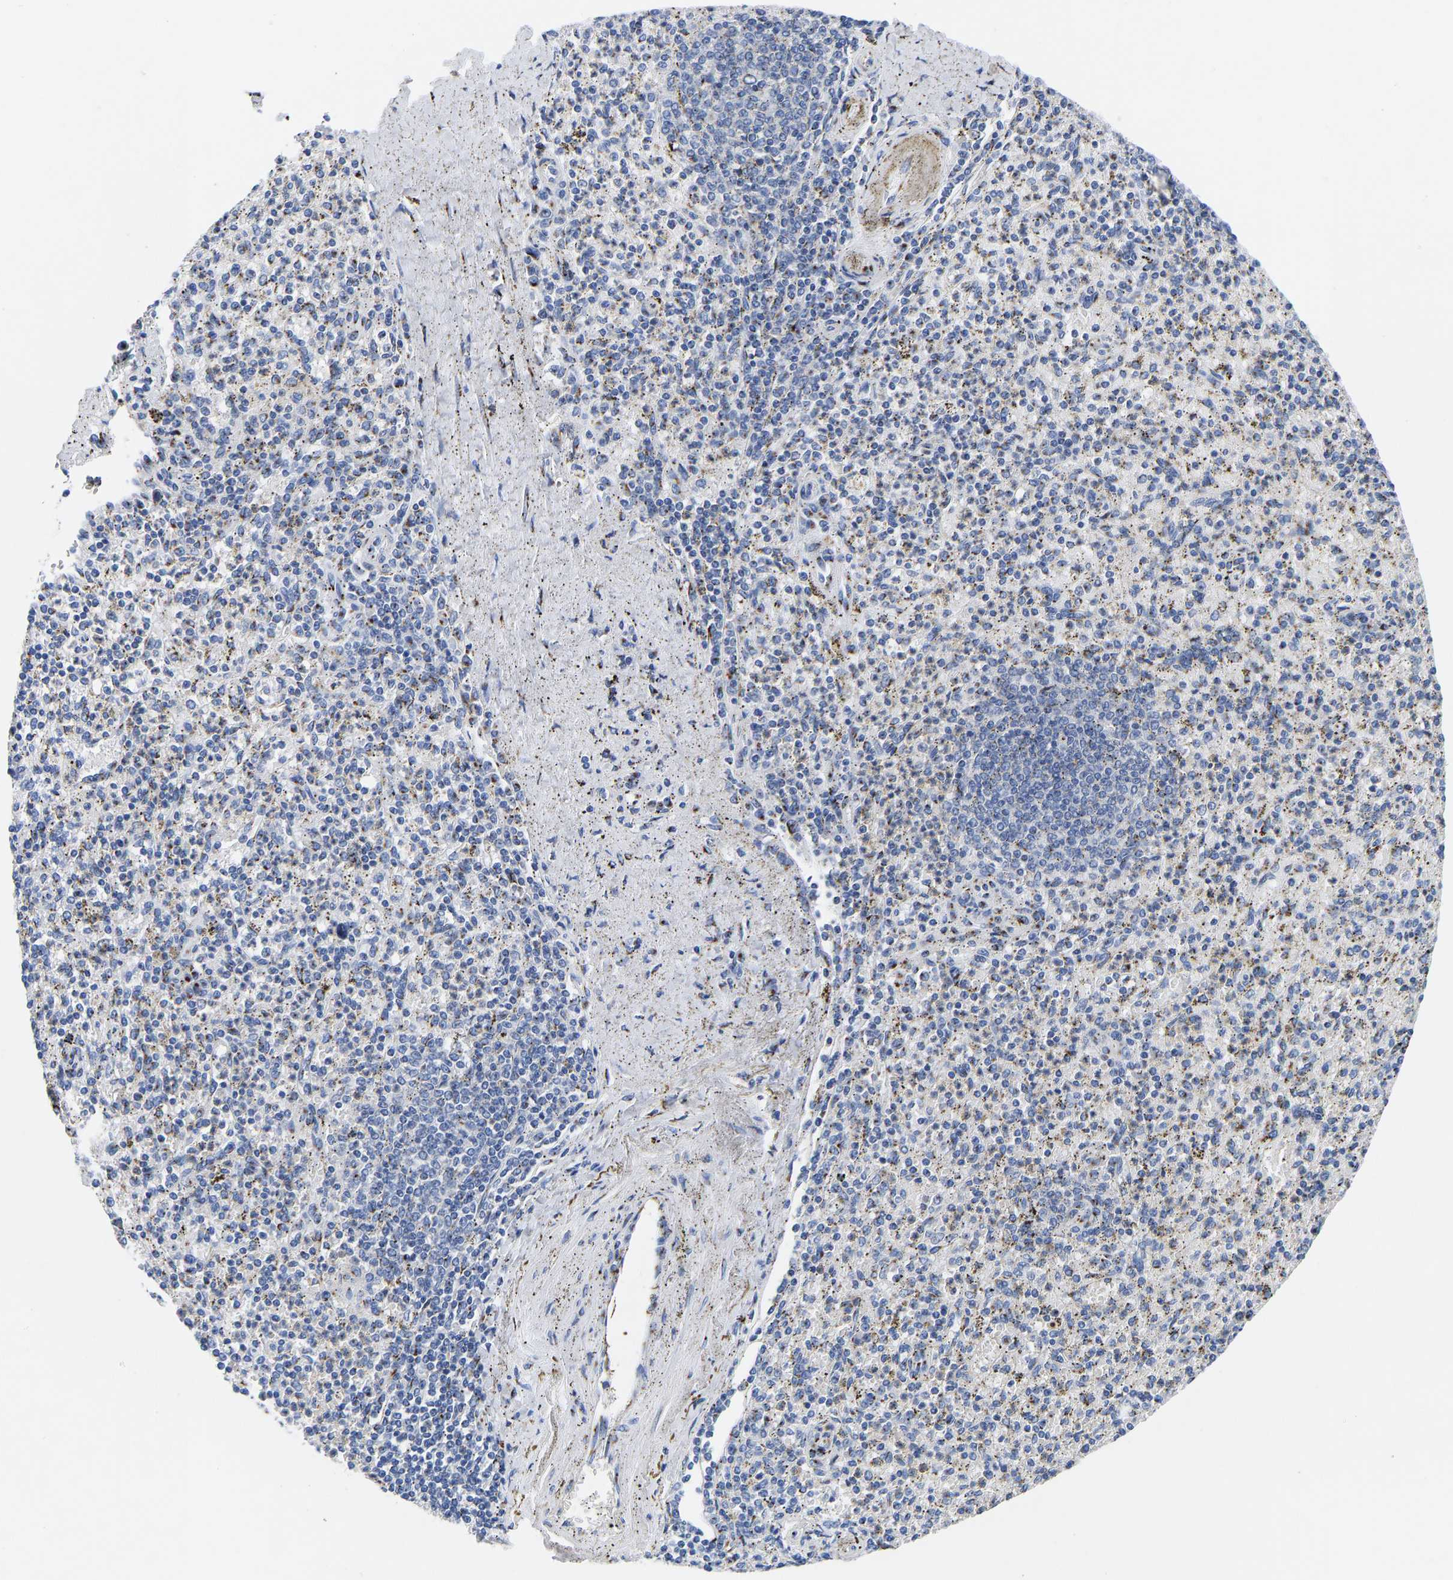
{"staining": {"intensity": "moderate", "quantity": "25%-75%", "location": "cytoplasmic/membranous"}, "tissue": "spleen", "cell_type": "Cells in red pulp", "image_type": "normal", "snomed": [{"axis": "morphology", "description": "Normal tissue, NOS"}, {"axis": "topography", "description": "Spleen"}], "caption": "Protein expression analysis of unremarkable spleen shows moderate cytoplasmic/membranous expression in approximately 25%-75% of cells in red pulp.", "gene": "TMEM87A", "patient": {"sex": "male", "age": 72}}